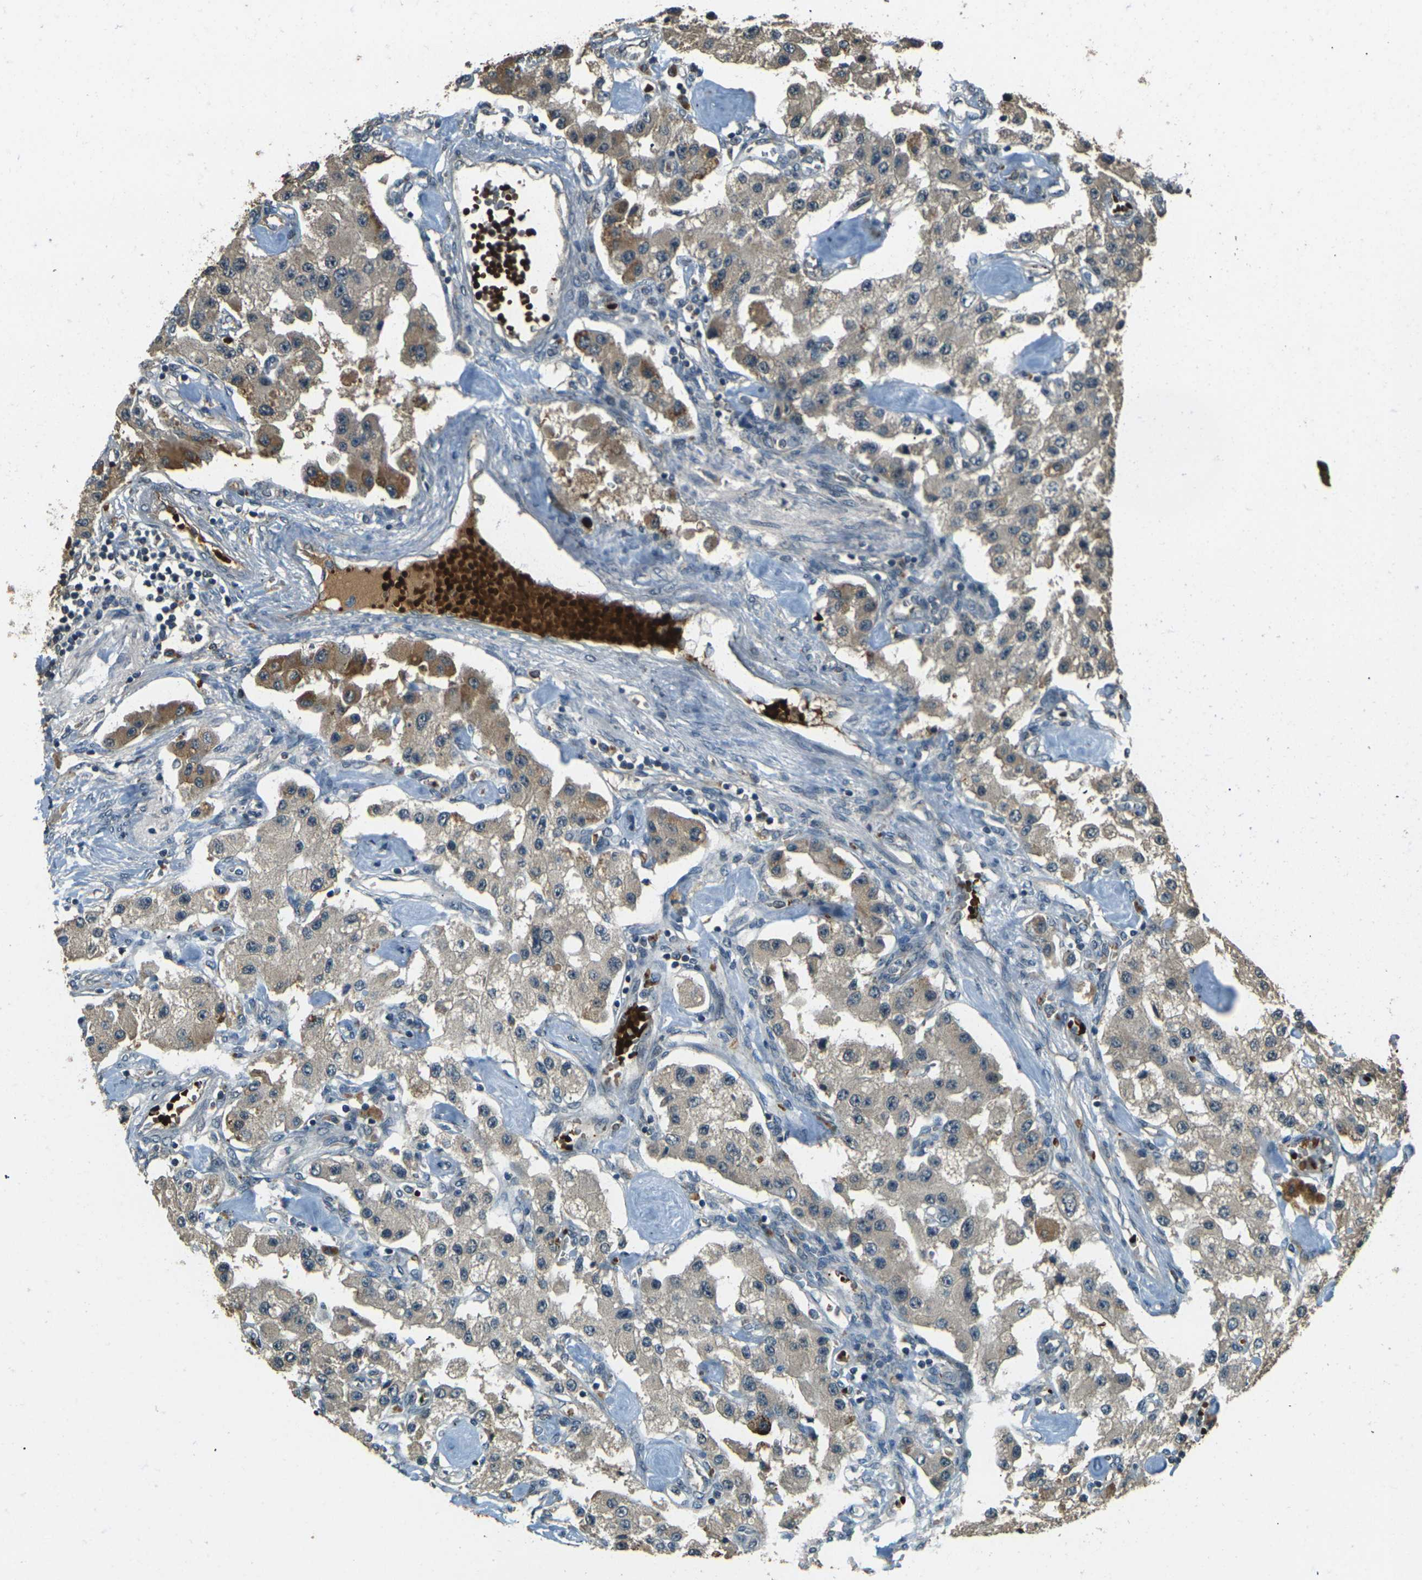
{"staining": {"intensity": "weak", "quantity": ">75%", "location": "cytoplasmic/membranous"}, "tissue": "carcinoid", "cell_type": "Tumor cells", "image_type": "cancer", "snomed": [{"axis": "morphology", "description": "Carcinoid, malignant, NOS"}, {"axis": "topography", "description": "Pancreas"}], "caption": "Human carcinoid (malignant) stained with a brown dye displays weak cytoplasmic/membranous positive staining in about >75% of tumor cells.", "gene": "TOR1A", "patient": {"sex": "male", "age": 41}}